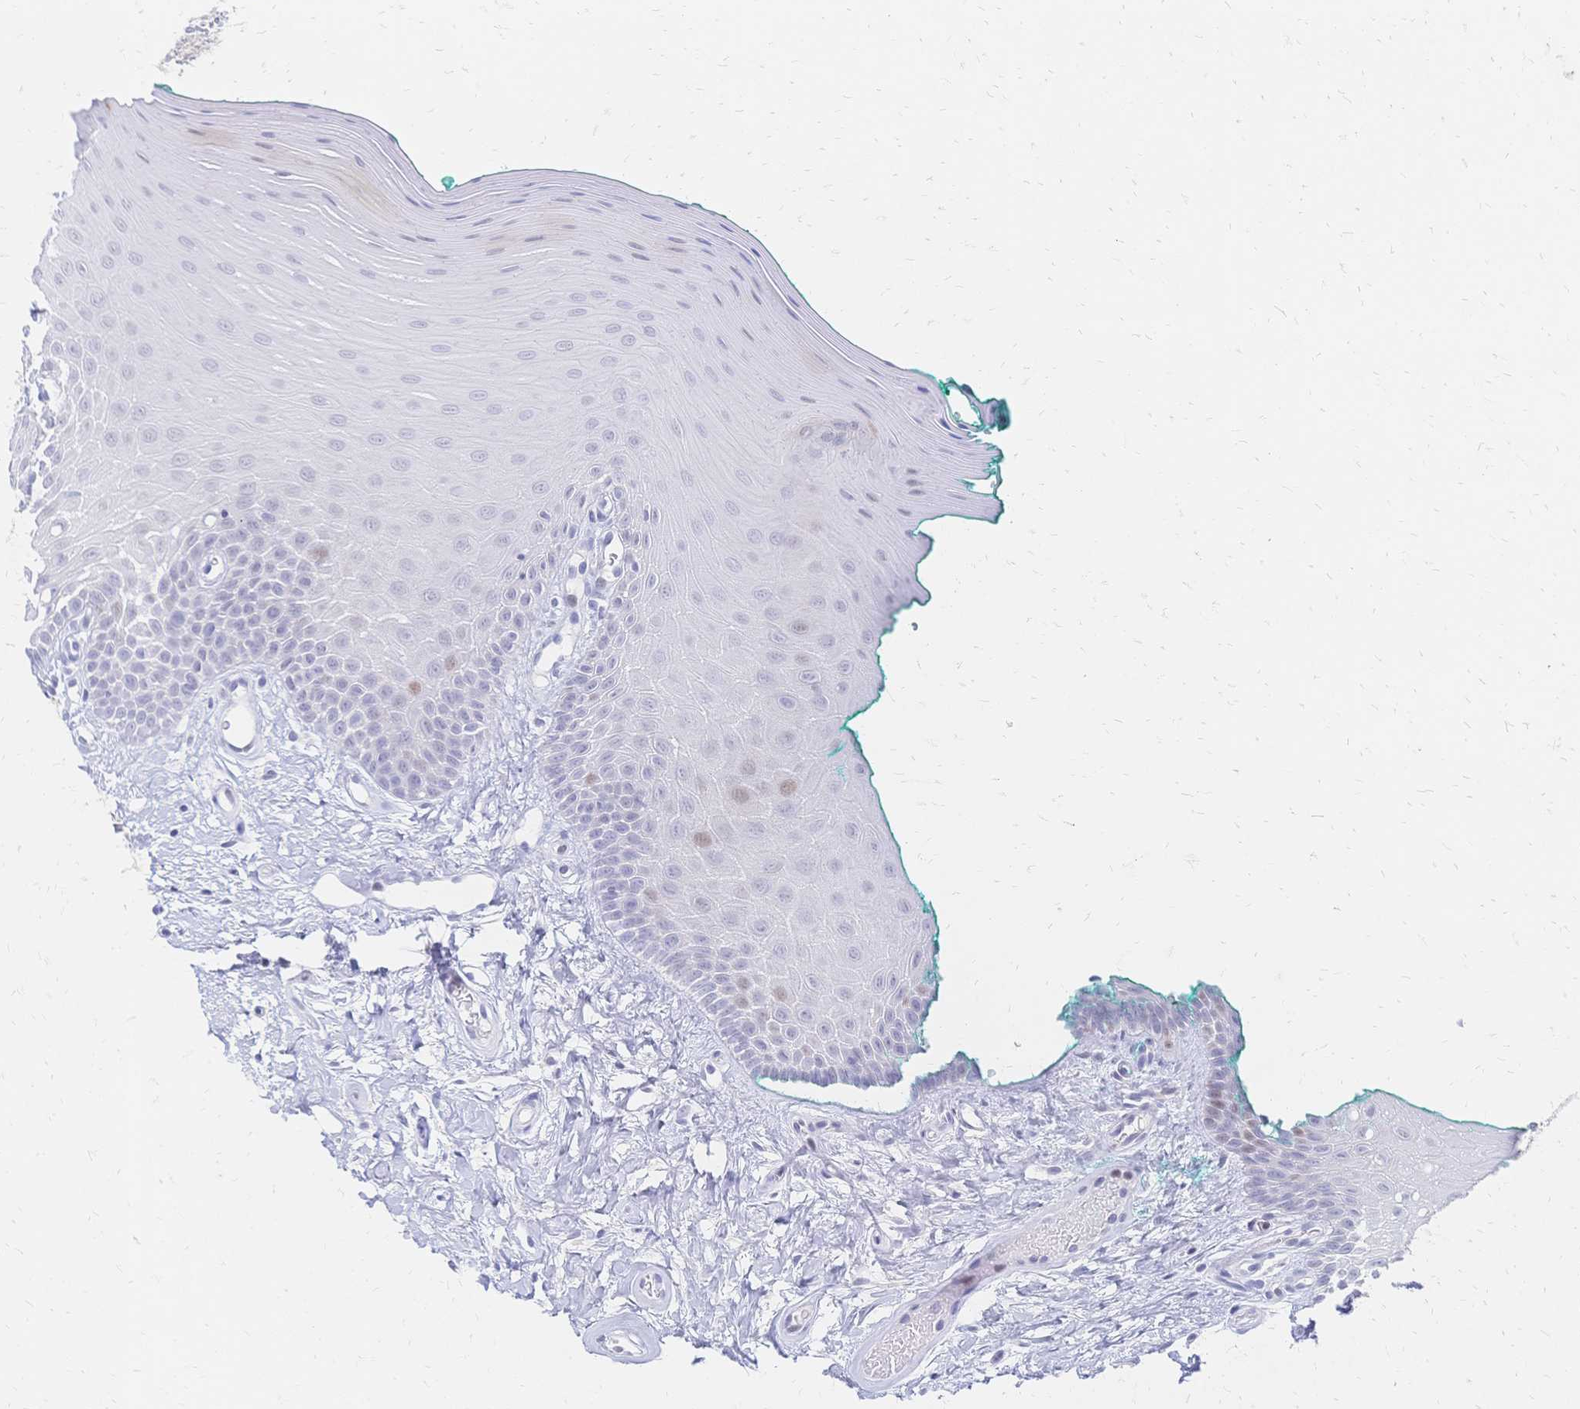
{"staining": {"intensity": "negative", "quantity": "none", "location": "none"}, "tissue": "oral mucosa", "cell_type": "Squamous epithelial cells", "image_type": "normal", "snomed": [{"axis": "morphology", "description": "Normal tissue, NOS"}, {"axis": "topography", "description": "Oral tissue"}], "caption": "Immunohistochemistry (IHC) of benign oral mucosa exhibits no staining in squamous epithelial cells.", "gene": "PSORS1C2", "patient": {"sex": "female", "age": 40}}